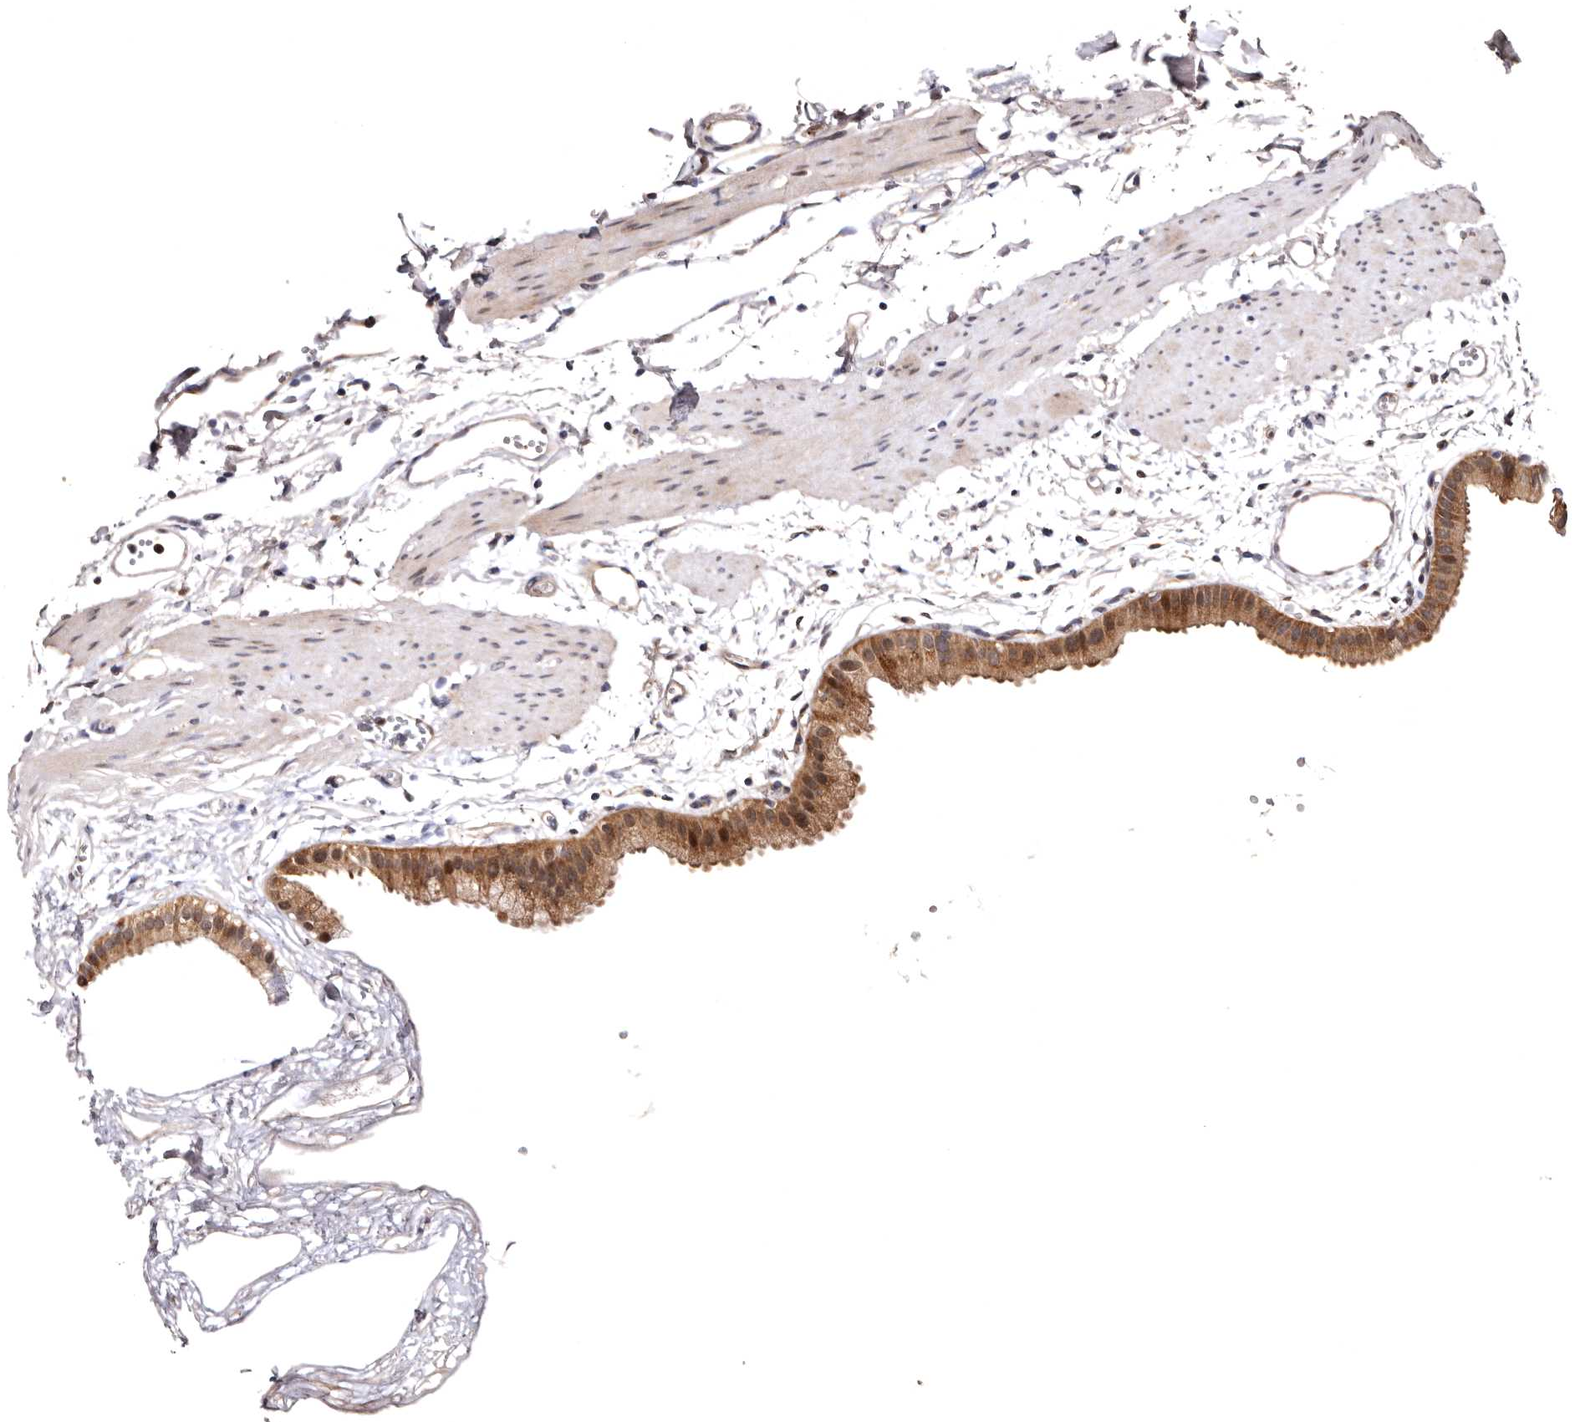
{"staining": {"intensity": "moderate", "quantity": ">75%", "location": "cytoplasmic/membranous"}, "tissue": "gallbladder", "cell_type": "Glandular cells", "image_type": "normal", "snomed": [{"axis": "morphology", "description": "Normal tissue, NOS"}, {"axis": "topography", "description": "Gallbladder"}], "caption": "A brown stain shows moderate cytoplasmic/membranous expression of a protein in glandular cells of unremarkable gallbladder.", "gene": "FAM91A1", "patient": {"sex": "female", "age": 64}}